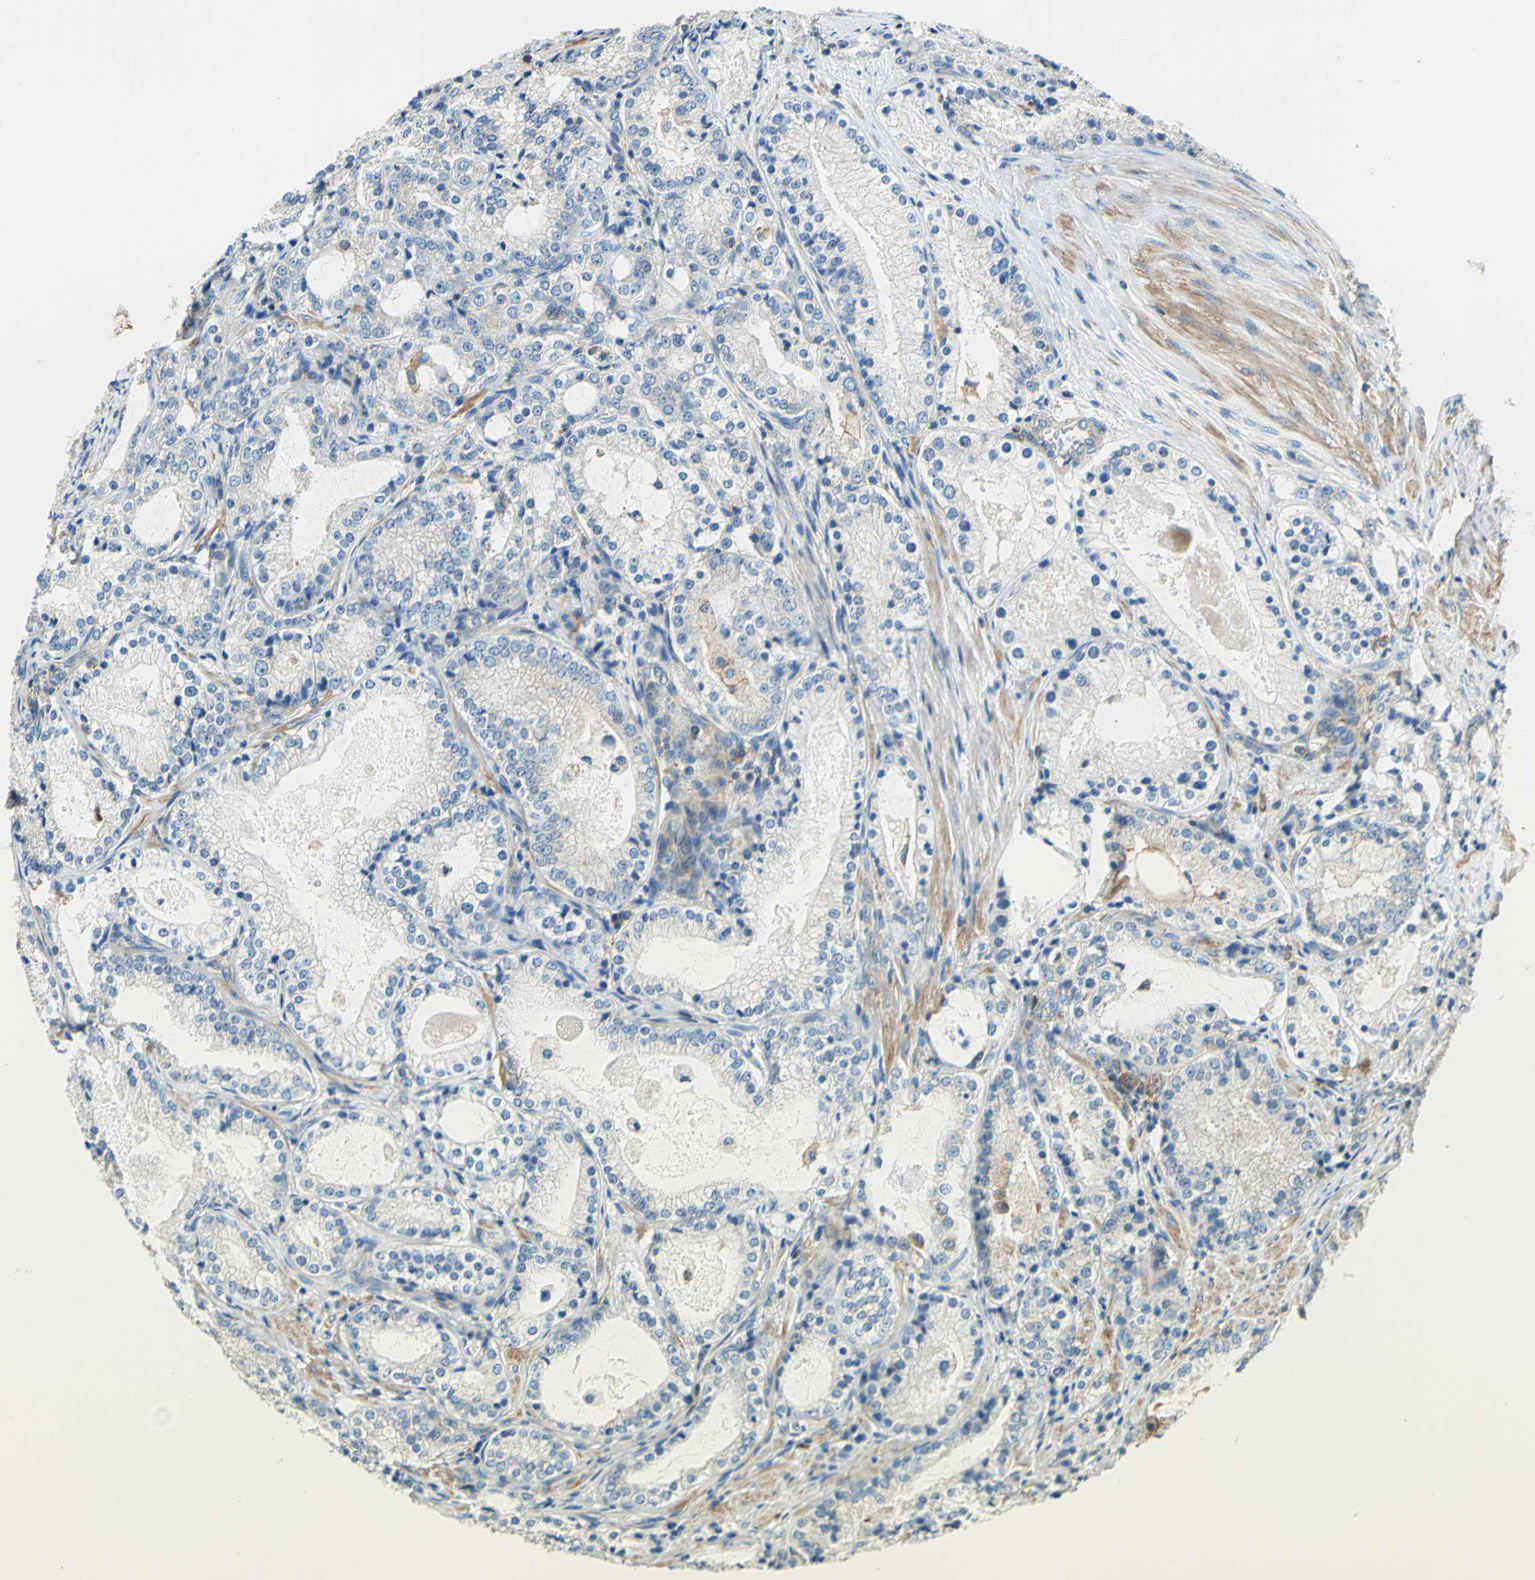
{"staining": {"intensity": "negative", "quantity": "none", "location": "none"}, "tissue": "prostate cancer", "cell_type": "Tumor cells", "image_type": "cancer", "snomed": [{"axis": "morphology", "description": "Adenocarcinoma, High grade"}, {"axis": "topography", "description": "Prostate"}], "caption": "The IHC photomicrograph has no significant expression in tumor cells of prostate cancer tissue.", "gene": "DDX3Y", "patient": {"sex": "male", "age": 63}}